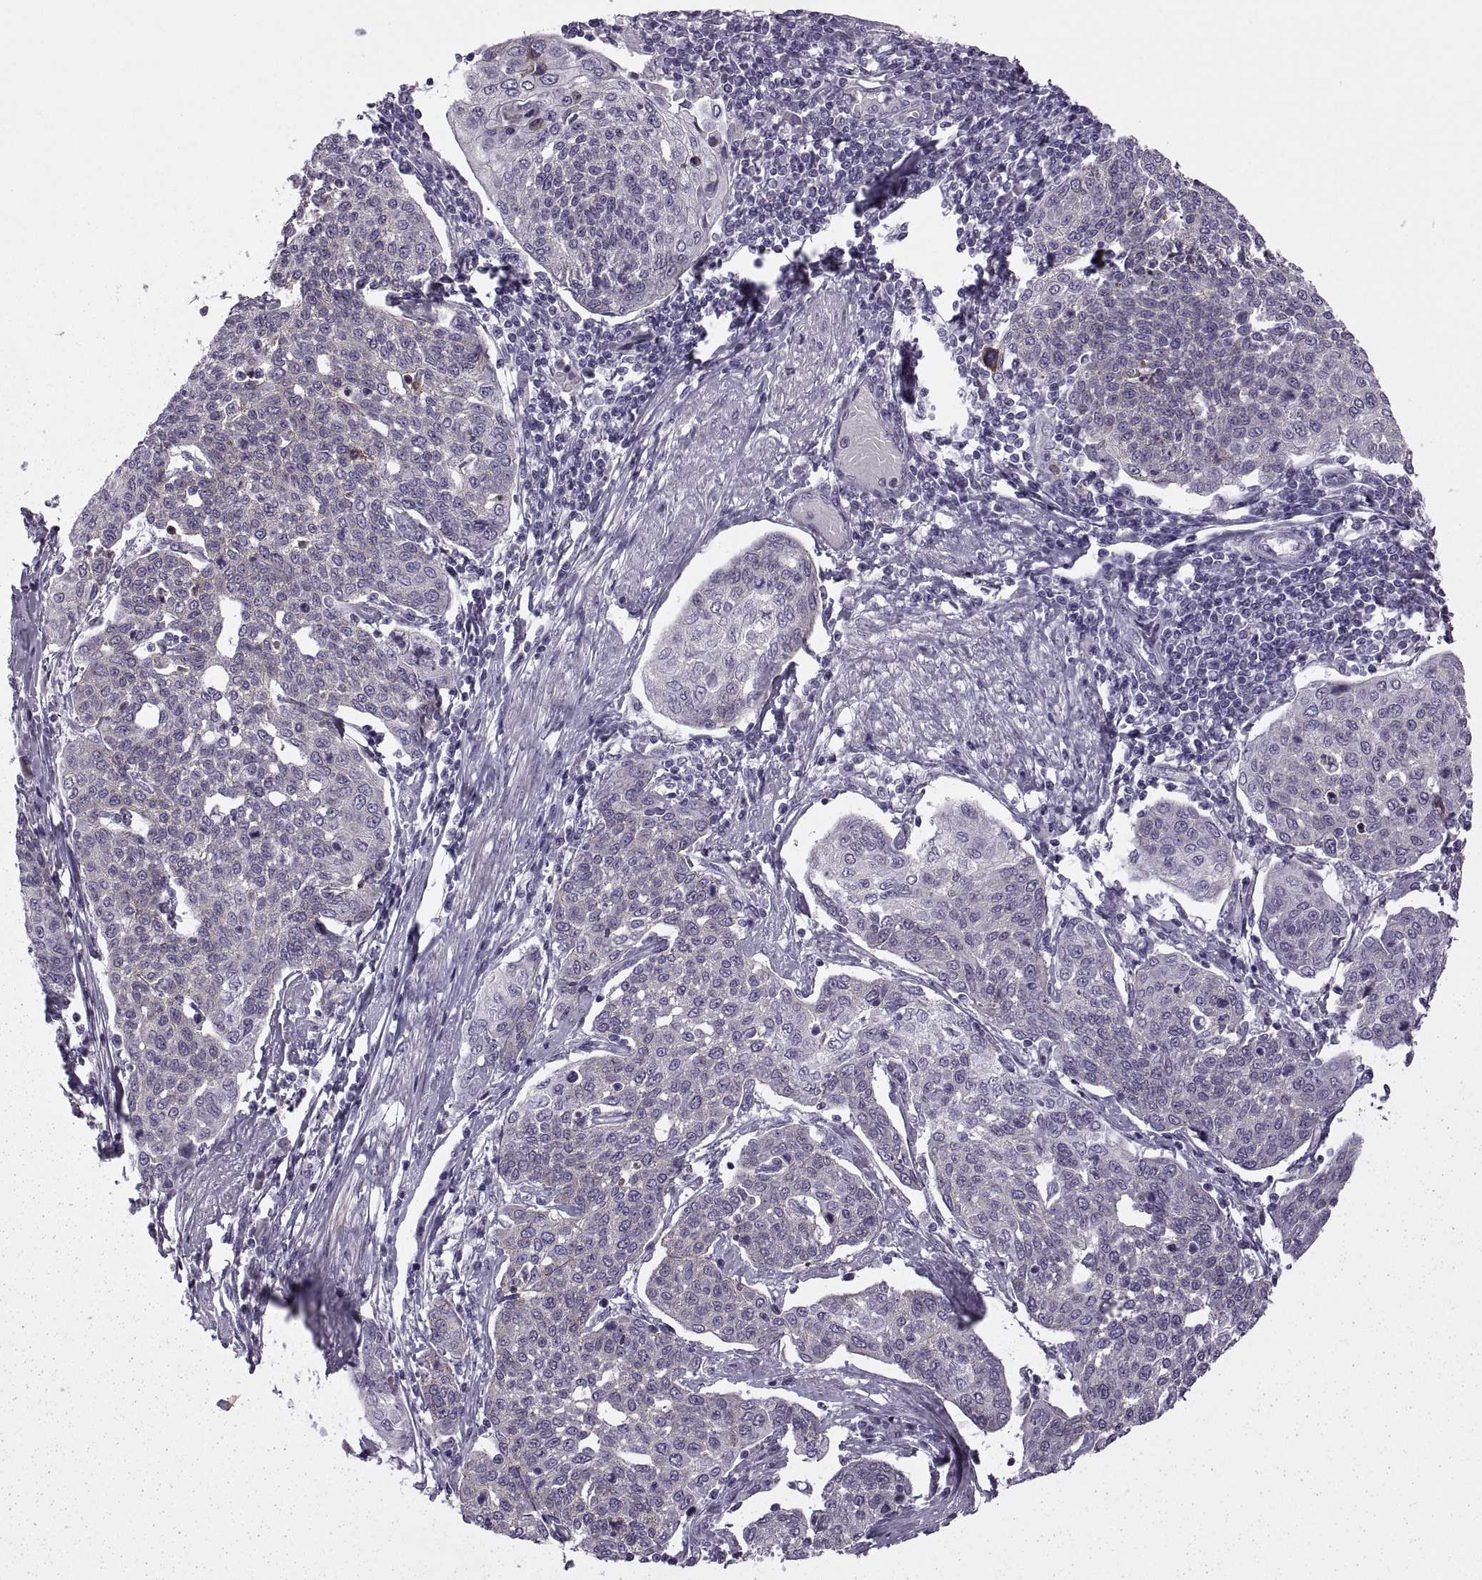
{"staining": {"intensity": "negative", "quantity": "none", "location": "none"}, "tissue": "cervical cancer", "cell_type": "Tumor cells", "image_type": "cancer", "snomed": [{"axis": "morphology", "description": "Squamous cell carcinoma, NOS"}, {"axis": "topography", "description": "Cervix"}], "caption": "Histopathology image shows no significant protein positivity in tumor cells of cervical squamous cell carcinoma.", "gene": "RIPK4", "patient": {"sex": "female", "age": 34}}